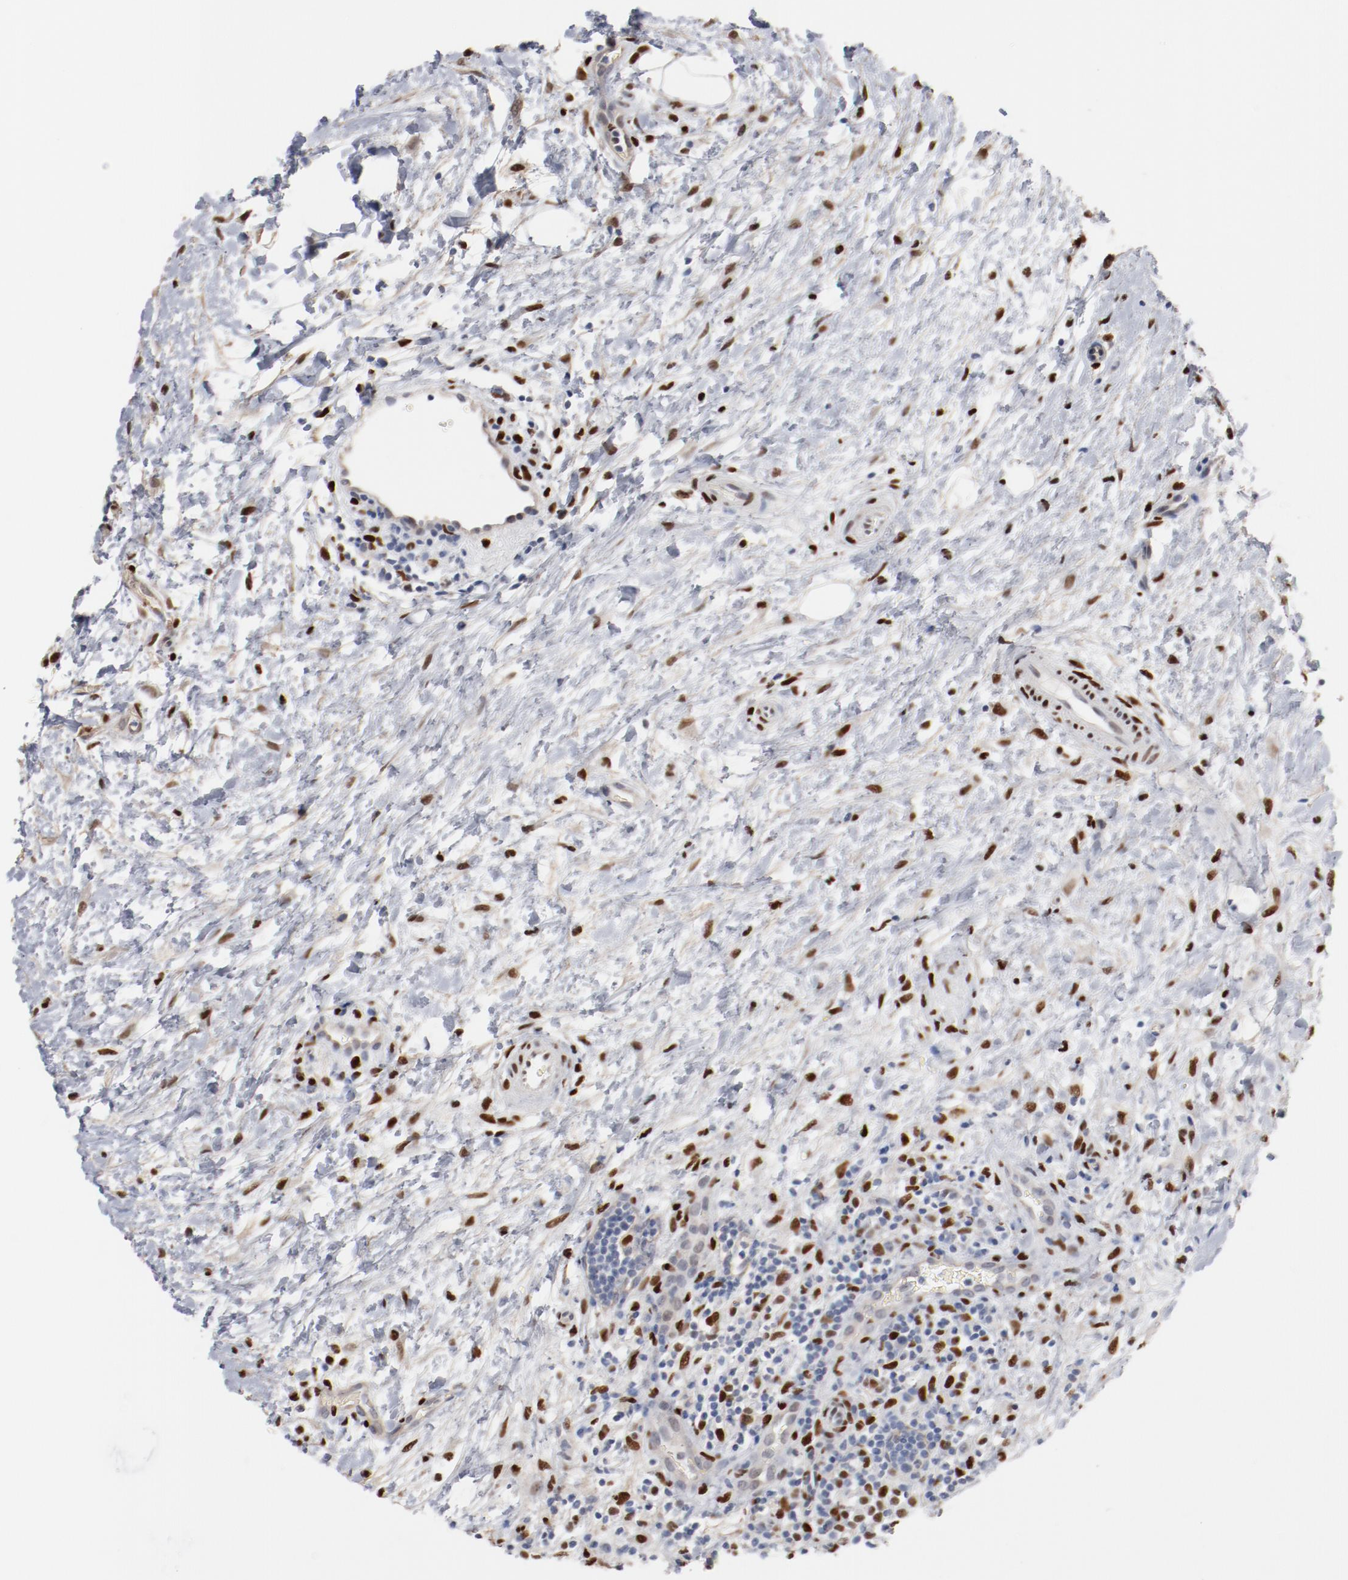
{"staining": {"intensity": "moderate", "quantity": "<25%", "location": "nuclear"}, "tissue": "lymphoma", "cell_type": "Tumor cells", "image_type": "cancer", "snomed": [{"axis": "morphology", "description": "Malignant lymphoma, non-Hodgkin's type, Low grade"}, {"axis": "topography", "description": "Lymph node"}], "caption": "Approximately <25% of tumor cells in lymphoma exhibit moderate nuclear protein expression as visualized by brown immunohistochemical staining.", "gene": "ZEB2", "patient": {"sex": "female", "age": 76}}